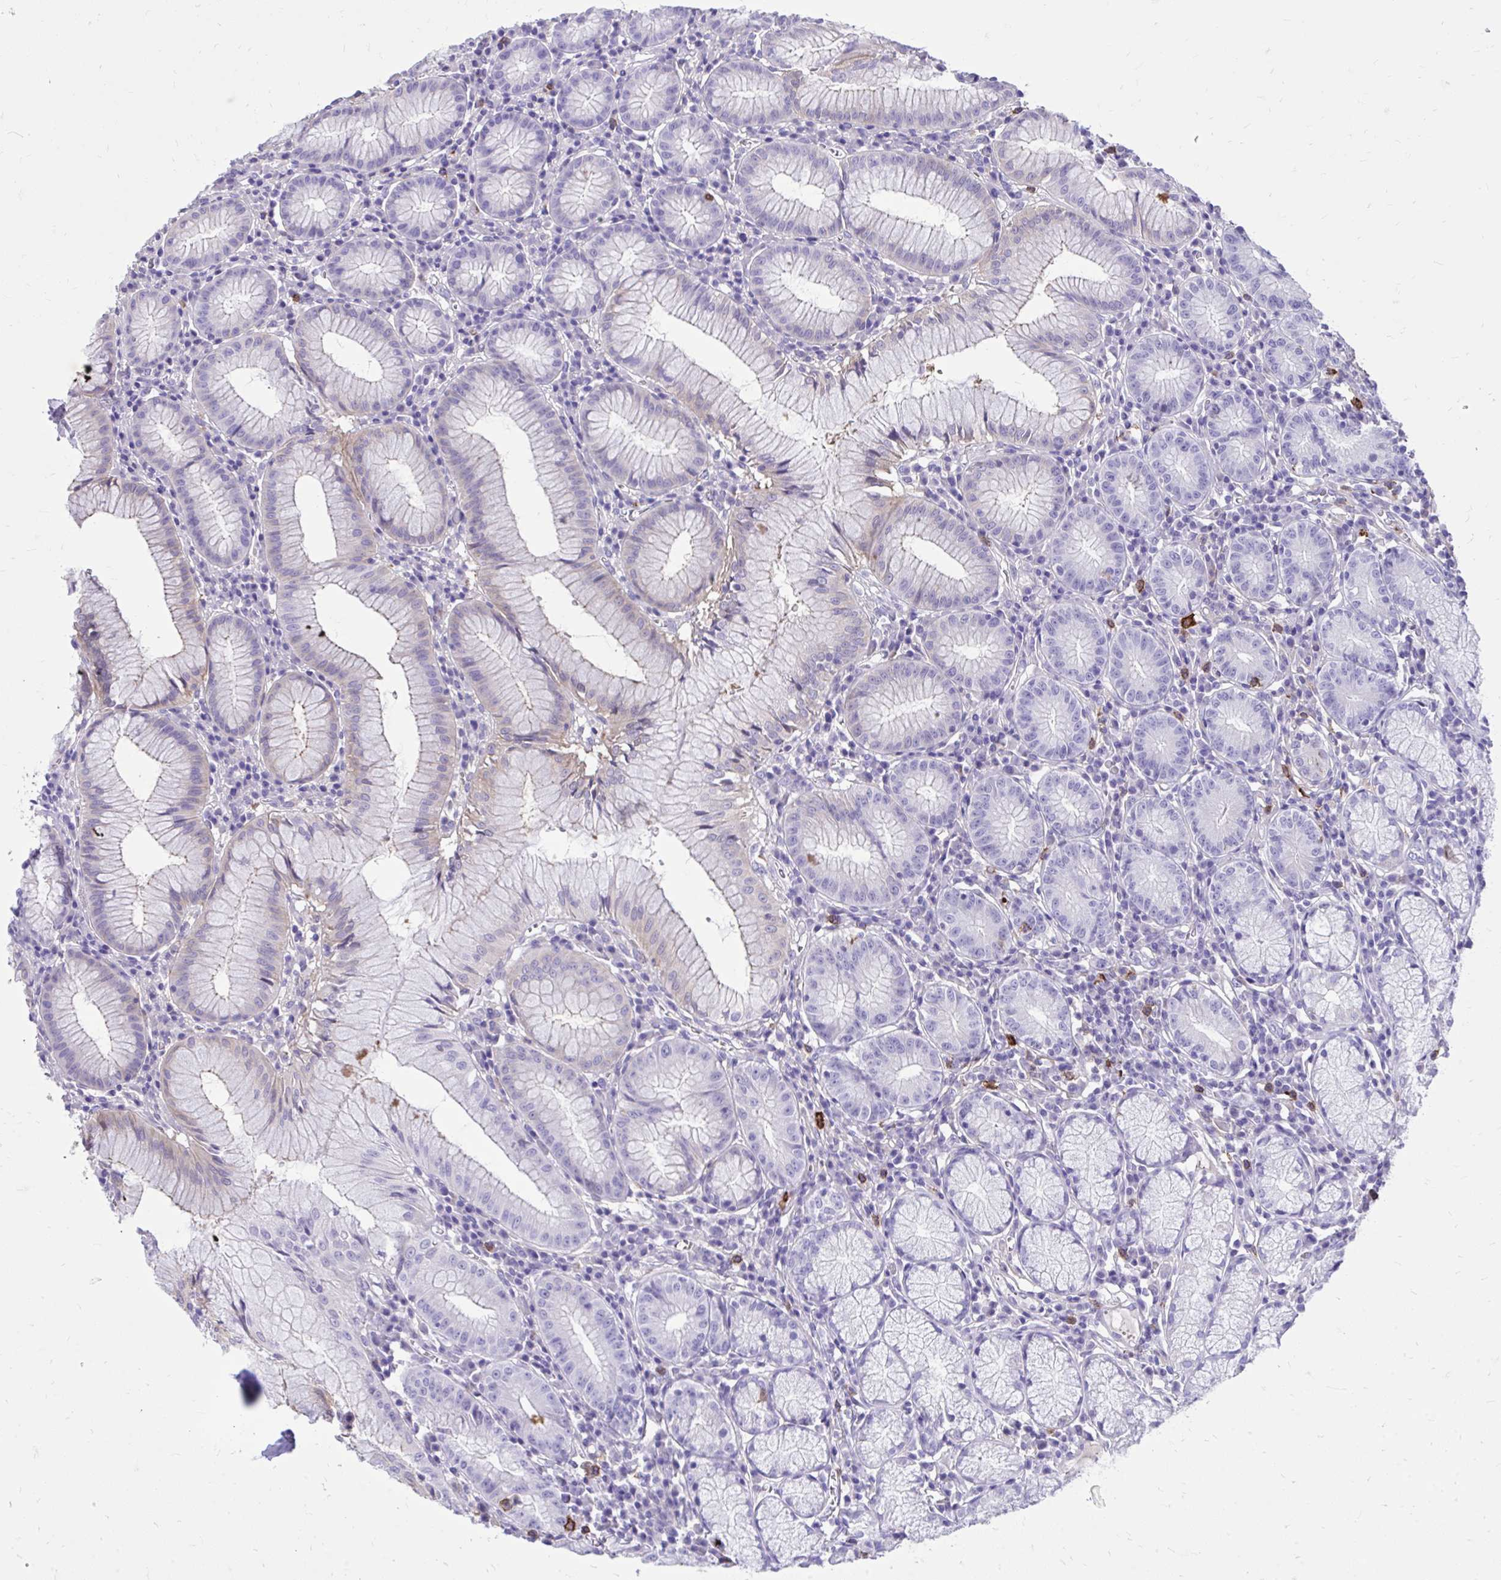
{"staining": {"intensity": "weak", "quantity": "<25%", "location": "cytoplasmic/membranous"}, "tissue": "stomach", "cell_type": "Glandular cells", "image_type": "normal", "snomed": [{"axis": "morphology", "description": "Normal tissue, NOS"}, {"axis": "topography", "description": "Stomach"}], "caption": "The photomicrograph exhibits no significant staining in glandular cells of stomach.", "gene": "TLR7", "patient": {"sex": "male", "age": 55}}